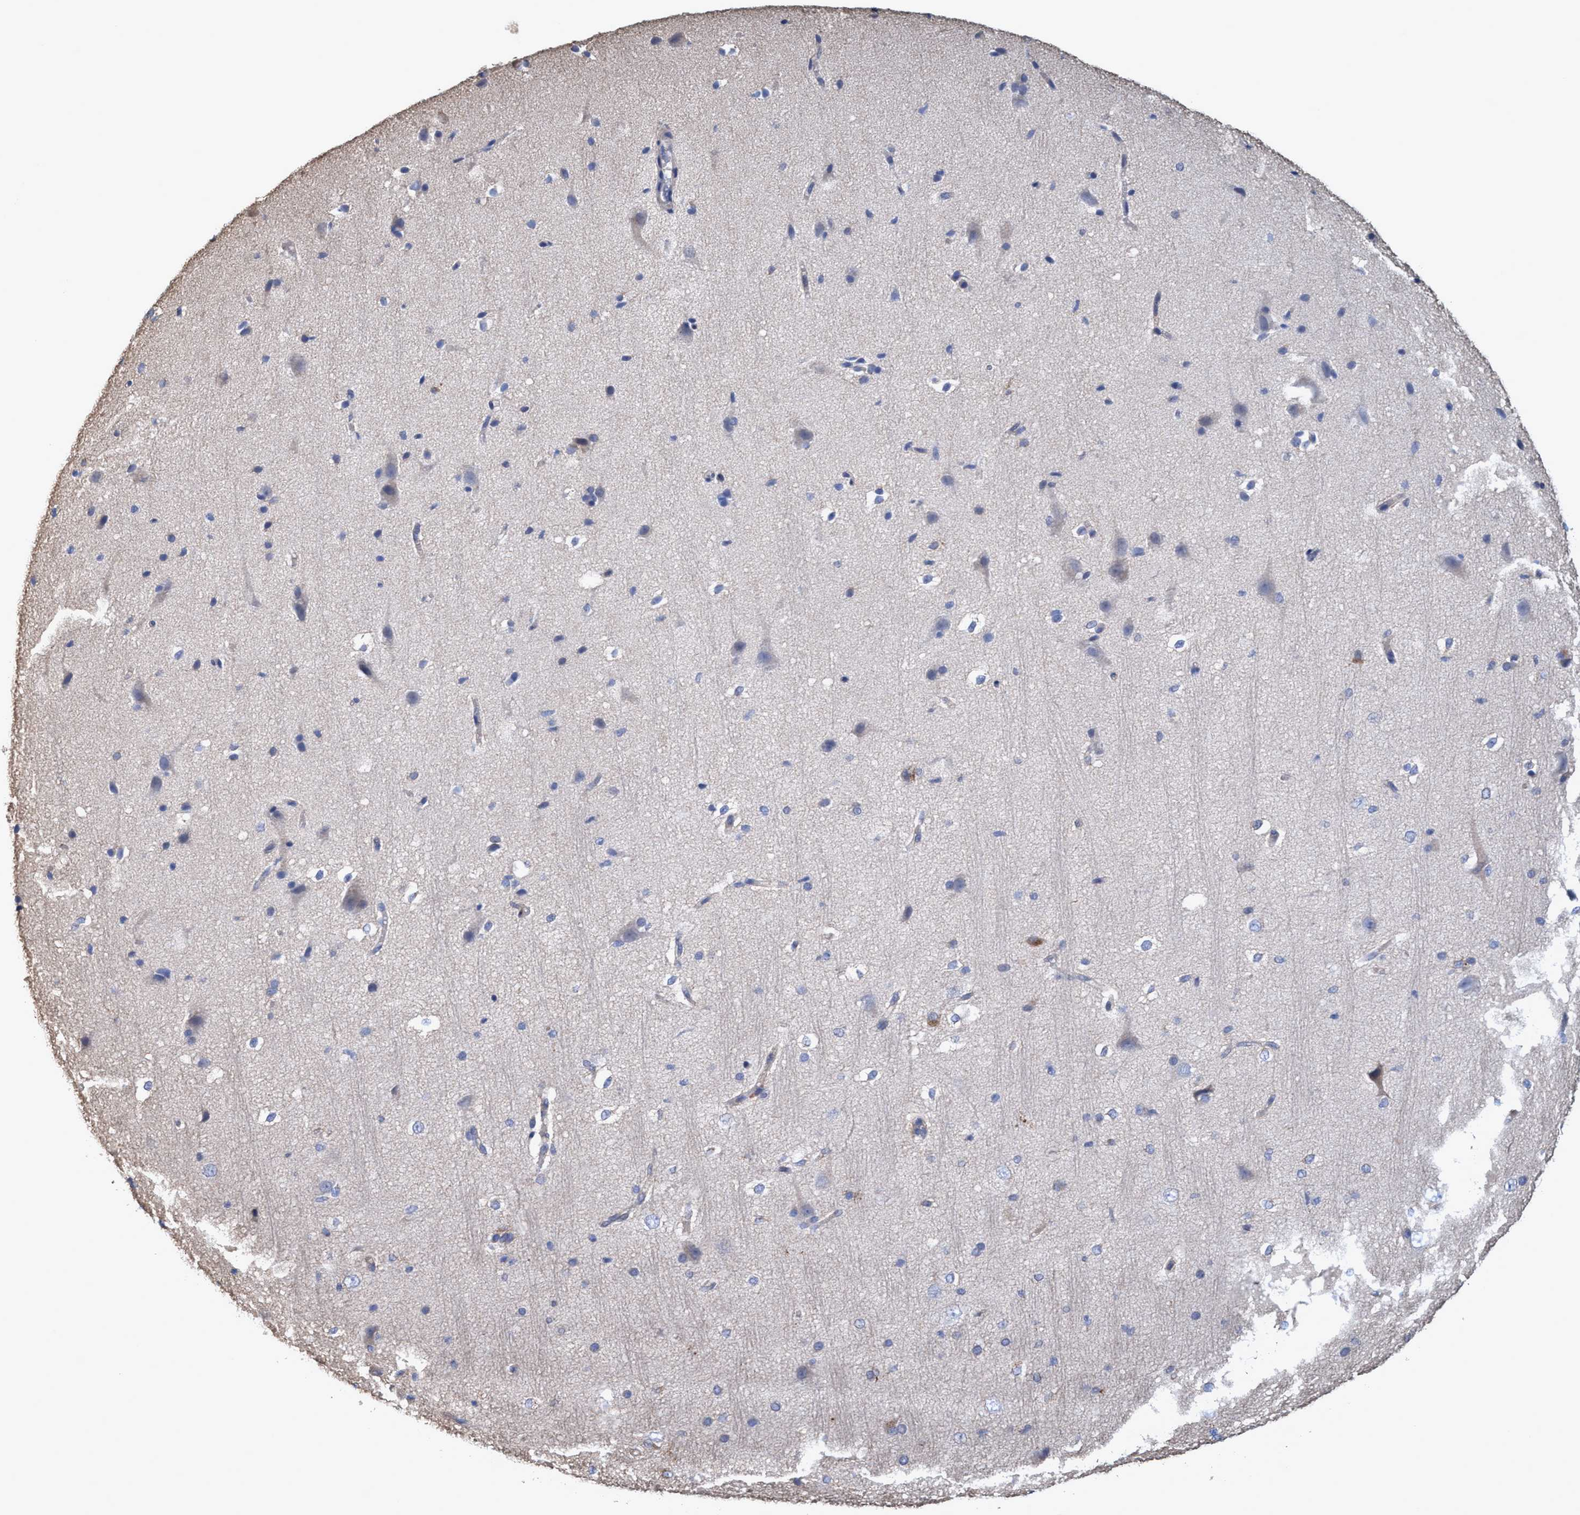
{"staining": {"intensity": "negative", "quantity": "none", "location": "none"}, "tissue": "cerebral cortex", "cell_type": "Endothelial cells", "image_type": "normal", "snomed": [{"axis": "morphology", "description": "Normal tissue, NOS"}, {"axis": "morphology", "description": "Developmental malformation"}, {"axis": "topography", "description": "Cerebral cortex"}], "caption": "Micrograph shows no significant protein positivity in endothelial cells of unremarkable cerebral cortex. The staining was performed using DAB to visualize the protein expression in brown, while the nuclei were stained in blue with hematoxylin (Magnification: 20x).", "gene": "BICD2", "patient": {"sex": "female", "age": 30}}